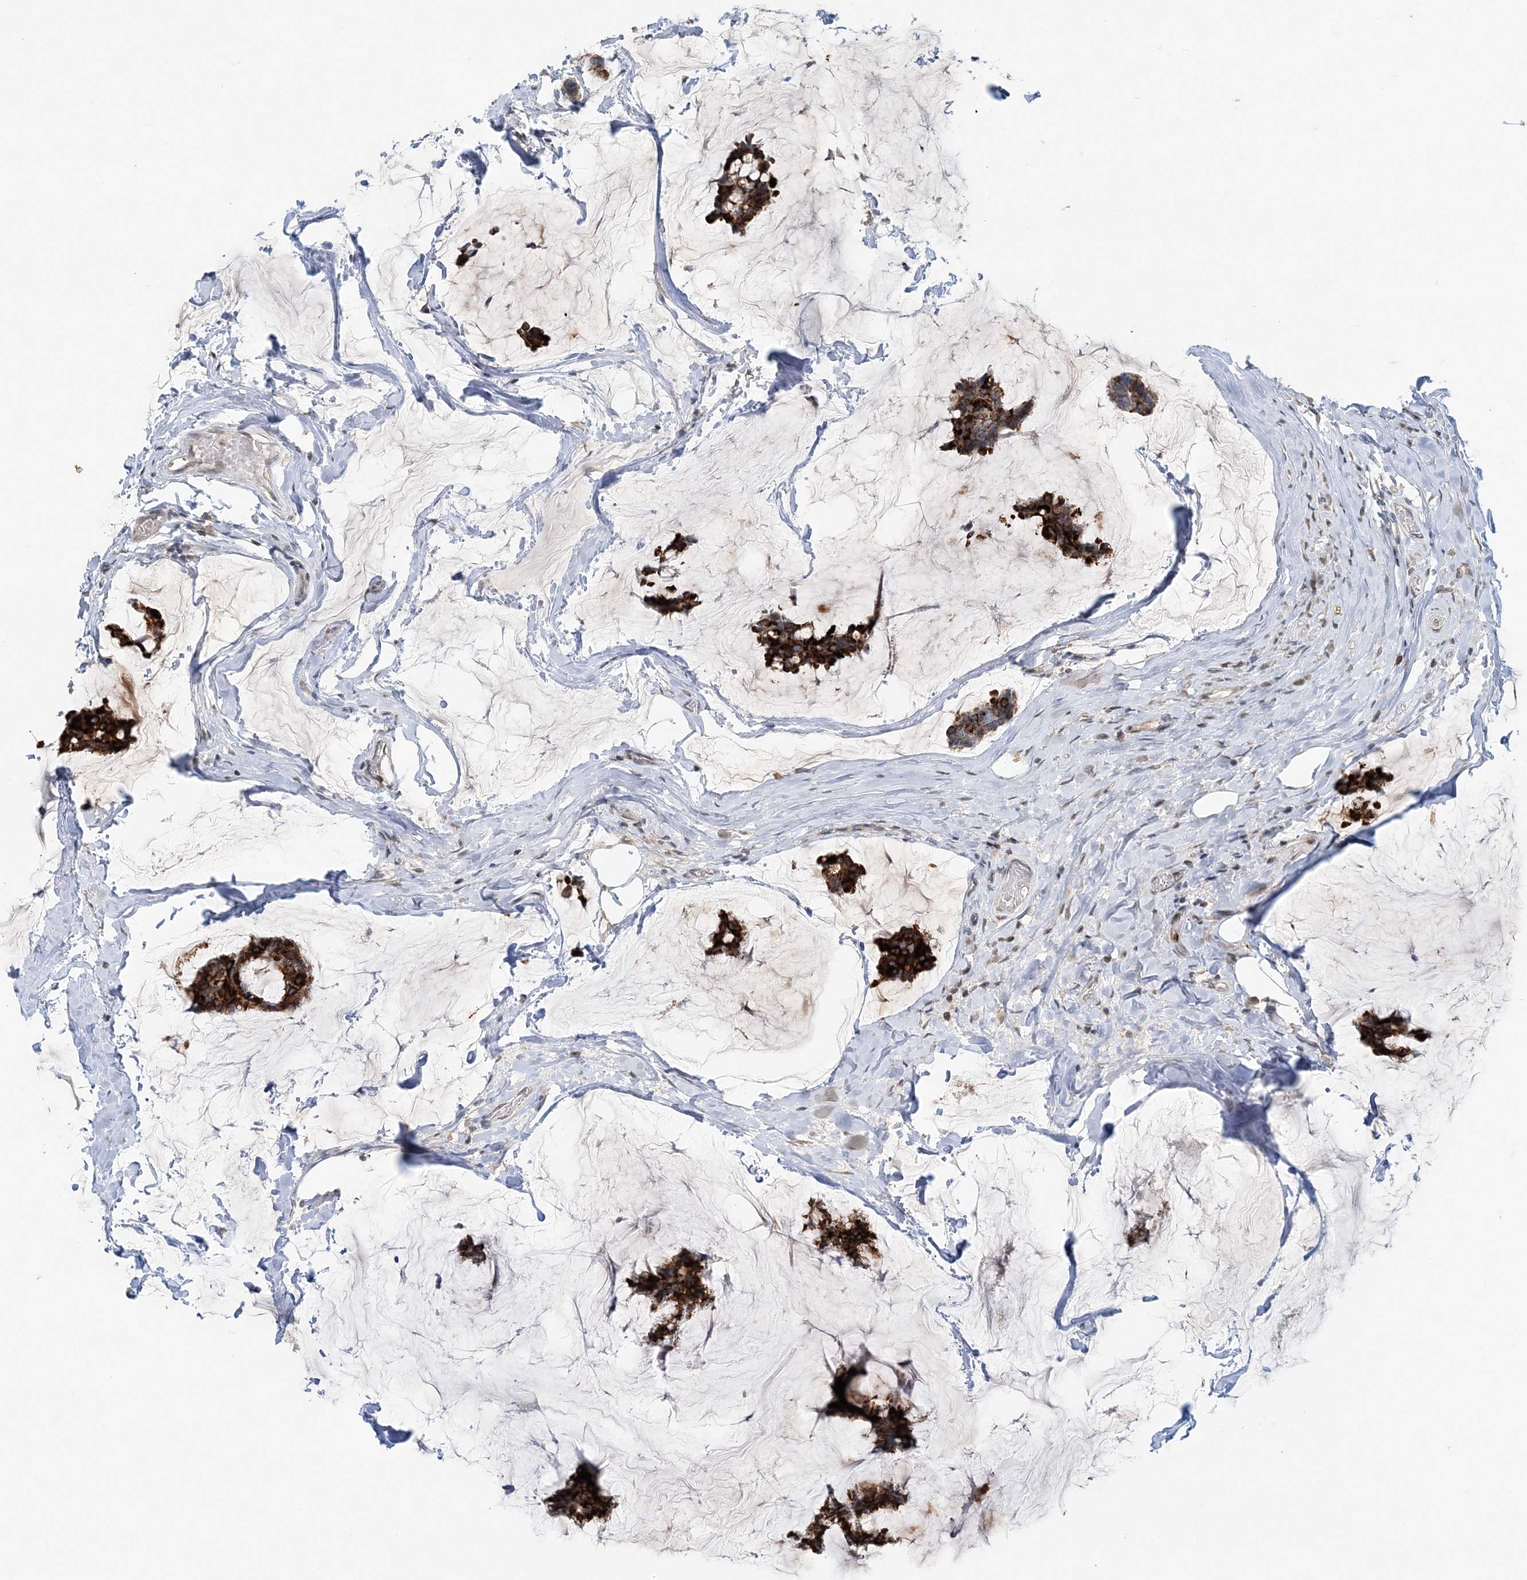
{"staining": {"intensity": "strong", "quantity": ">75%", "location": "cytoplasmic/membranous"}, "tissue": "breast cancer", "cell_type": "Tumor cells", "image_type": "cancer", "snomed": [{"axis": "morphology", "description": "Duct carcinoma"}, {"axis": "topography", "description": "Breast"}], "caption": "Breast cancer (infiltrating ductal carcinoma) tissue exhibits strong cytoplasmic/membranous staining in about >75% of tumor cells The protein of interest is shown in brown color, while the nuclei are stained blue.", "gene": "FAM110A", "patient": {"sex": "female", "age": 93}}